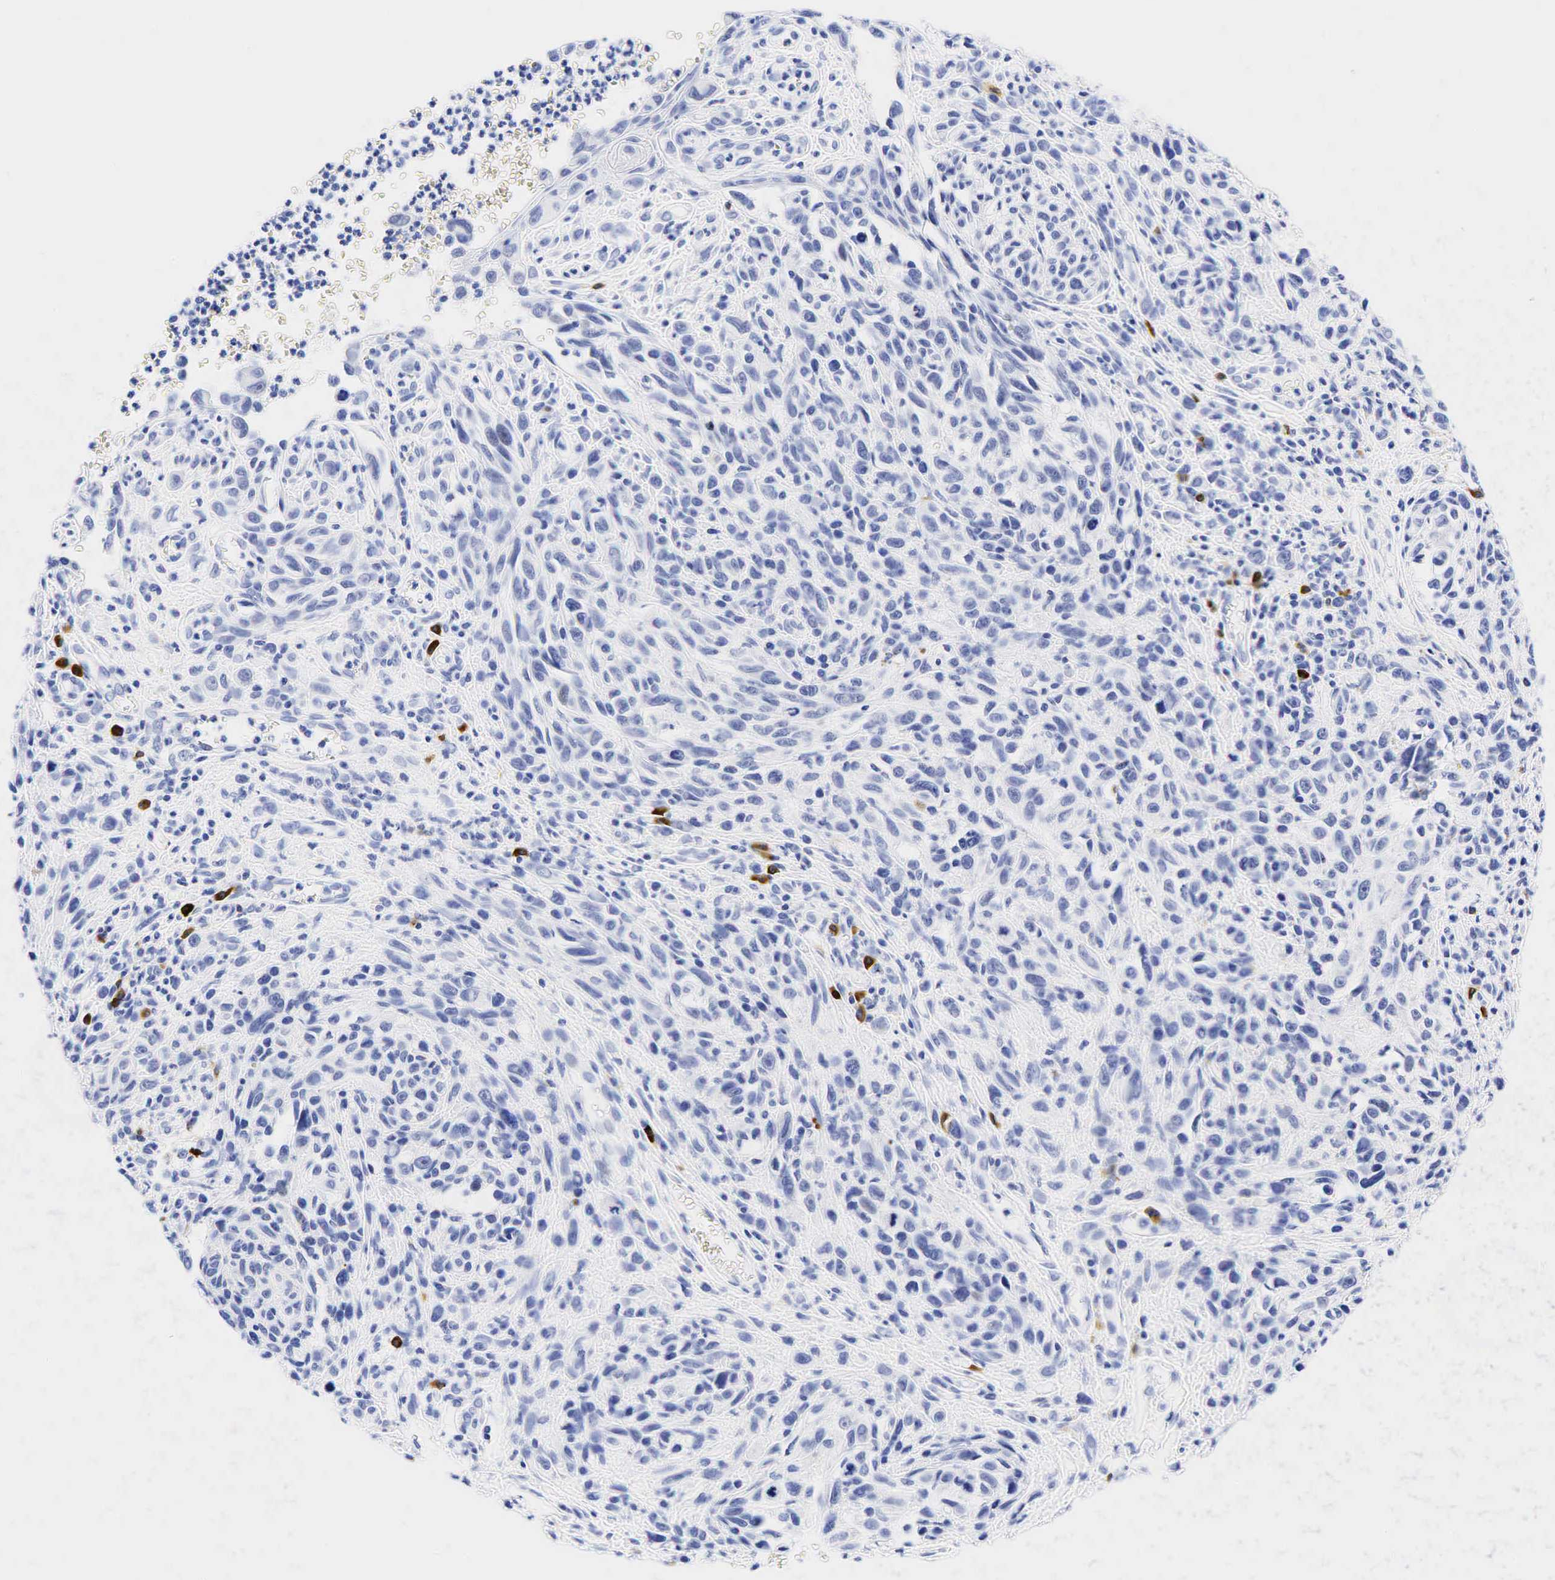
{"staining": {"intensity": "negative", "quantity": "none", "location": "none"}, "tissue": "melanoma", "cell_type": "Tumor cells", "image_type": "cancer", "snomed": [{"axis": "morphology", "description": "Malignant melanoma, NOS"}, {"axis": "topography", "description": "Skin"}], "caption": "IHC micrograph of neoplastic tissue: human malignant melanoma stained with DAB (3,3'-diaminobenzidine) shows no significant protein positivity in tumor cells.", "gene": "CD79A", "patient": {"sex": "female", "age": 82}}